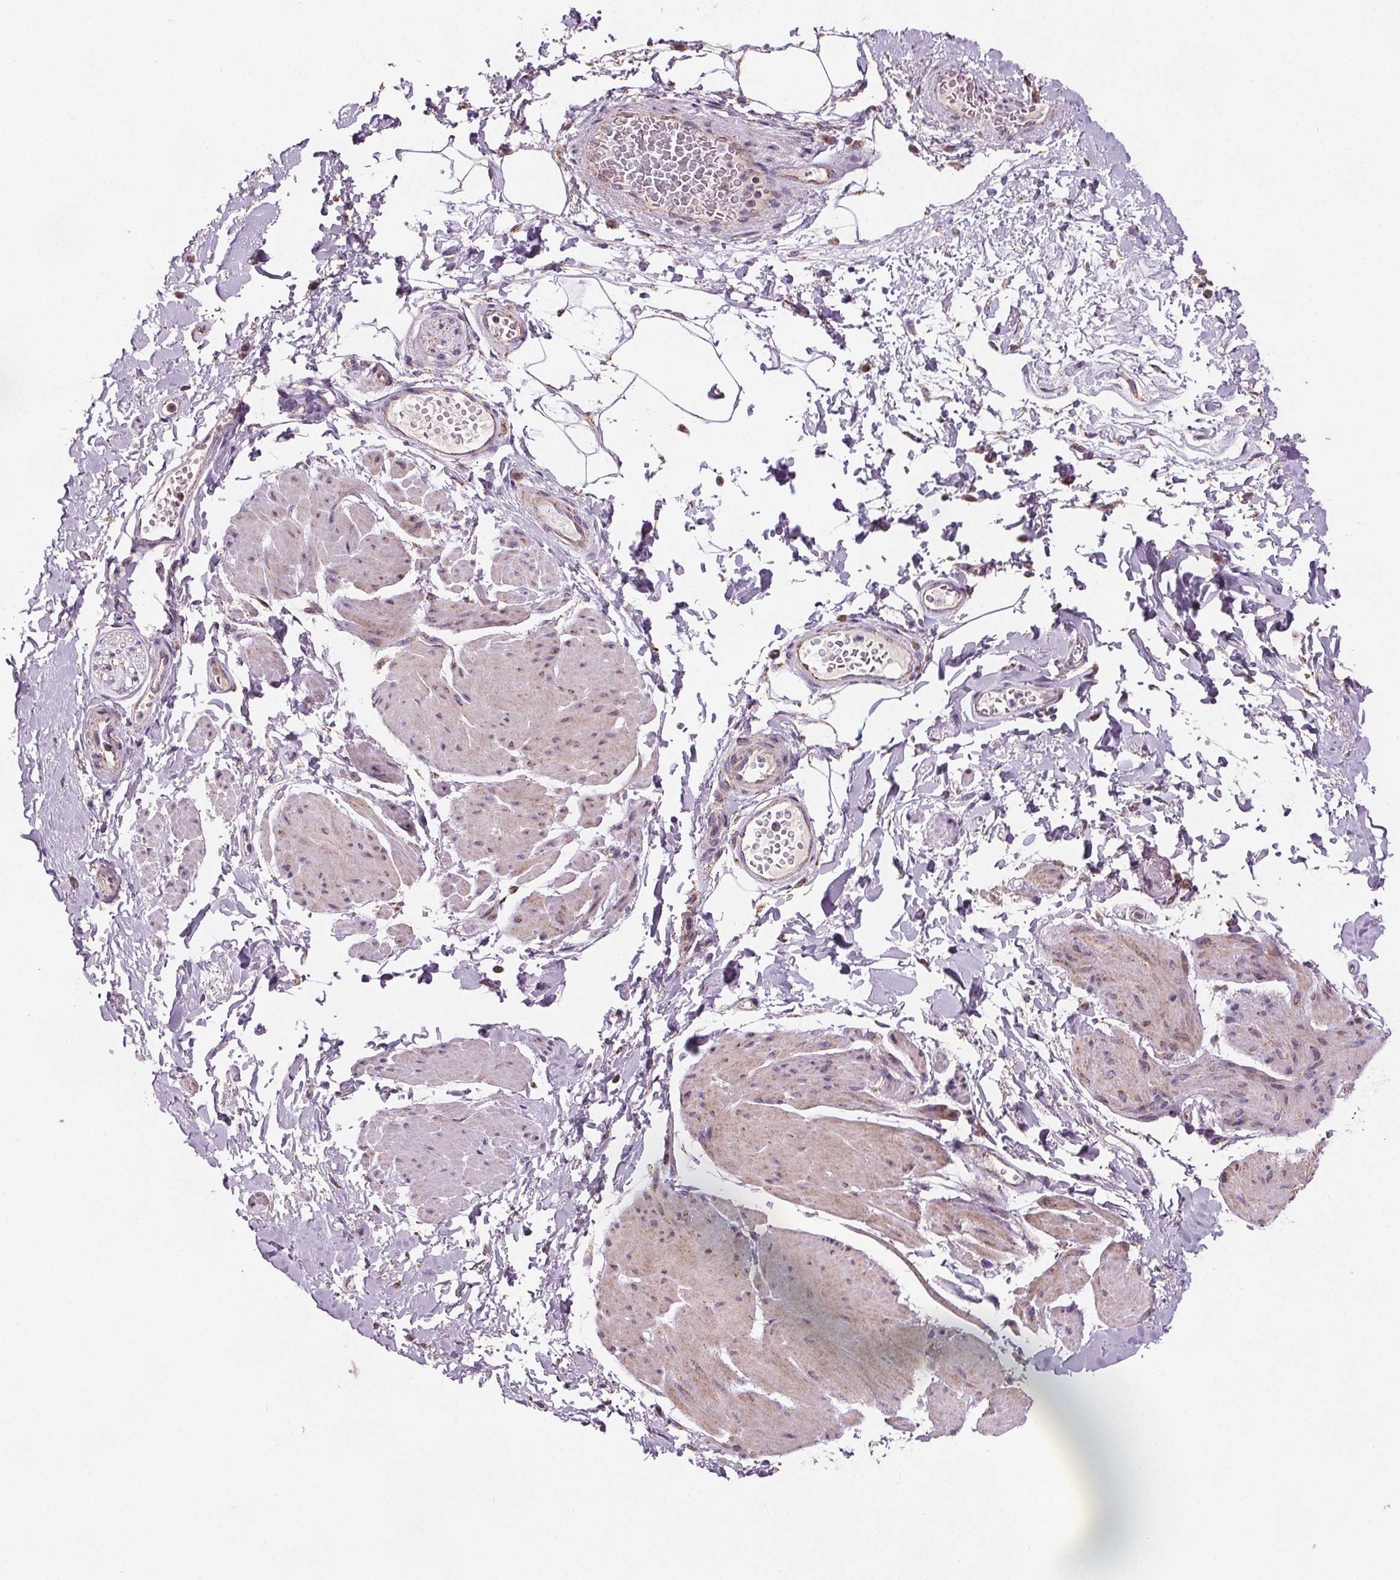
{"staining": {"intensity": "weak", "quantity": ">75%", "location": "cytoplasmic/membranous"}, "tissue": "adipose tissue", "cell_type": "Adipocytes", "image_type": "normal", "snomed": [{"axis": "morphology", "description": "Normal tissue, NOS"}, {"axis": "topography", "description": "Urinary bladder"}, {"axis": "topography", "description": "Peripheral nerve tissue"}], "caption": "An image showing weak cytoplasmic/membranous positivity in about >75% of adipocytes in benign adipose tissue, as visualized by brown immunohistochemical staining.", "gene": "SUCLA2", "patient": {"sex": "female", "age": 60}}